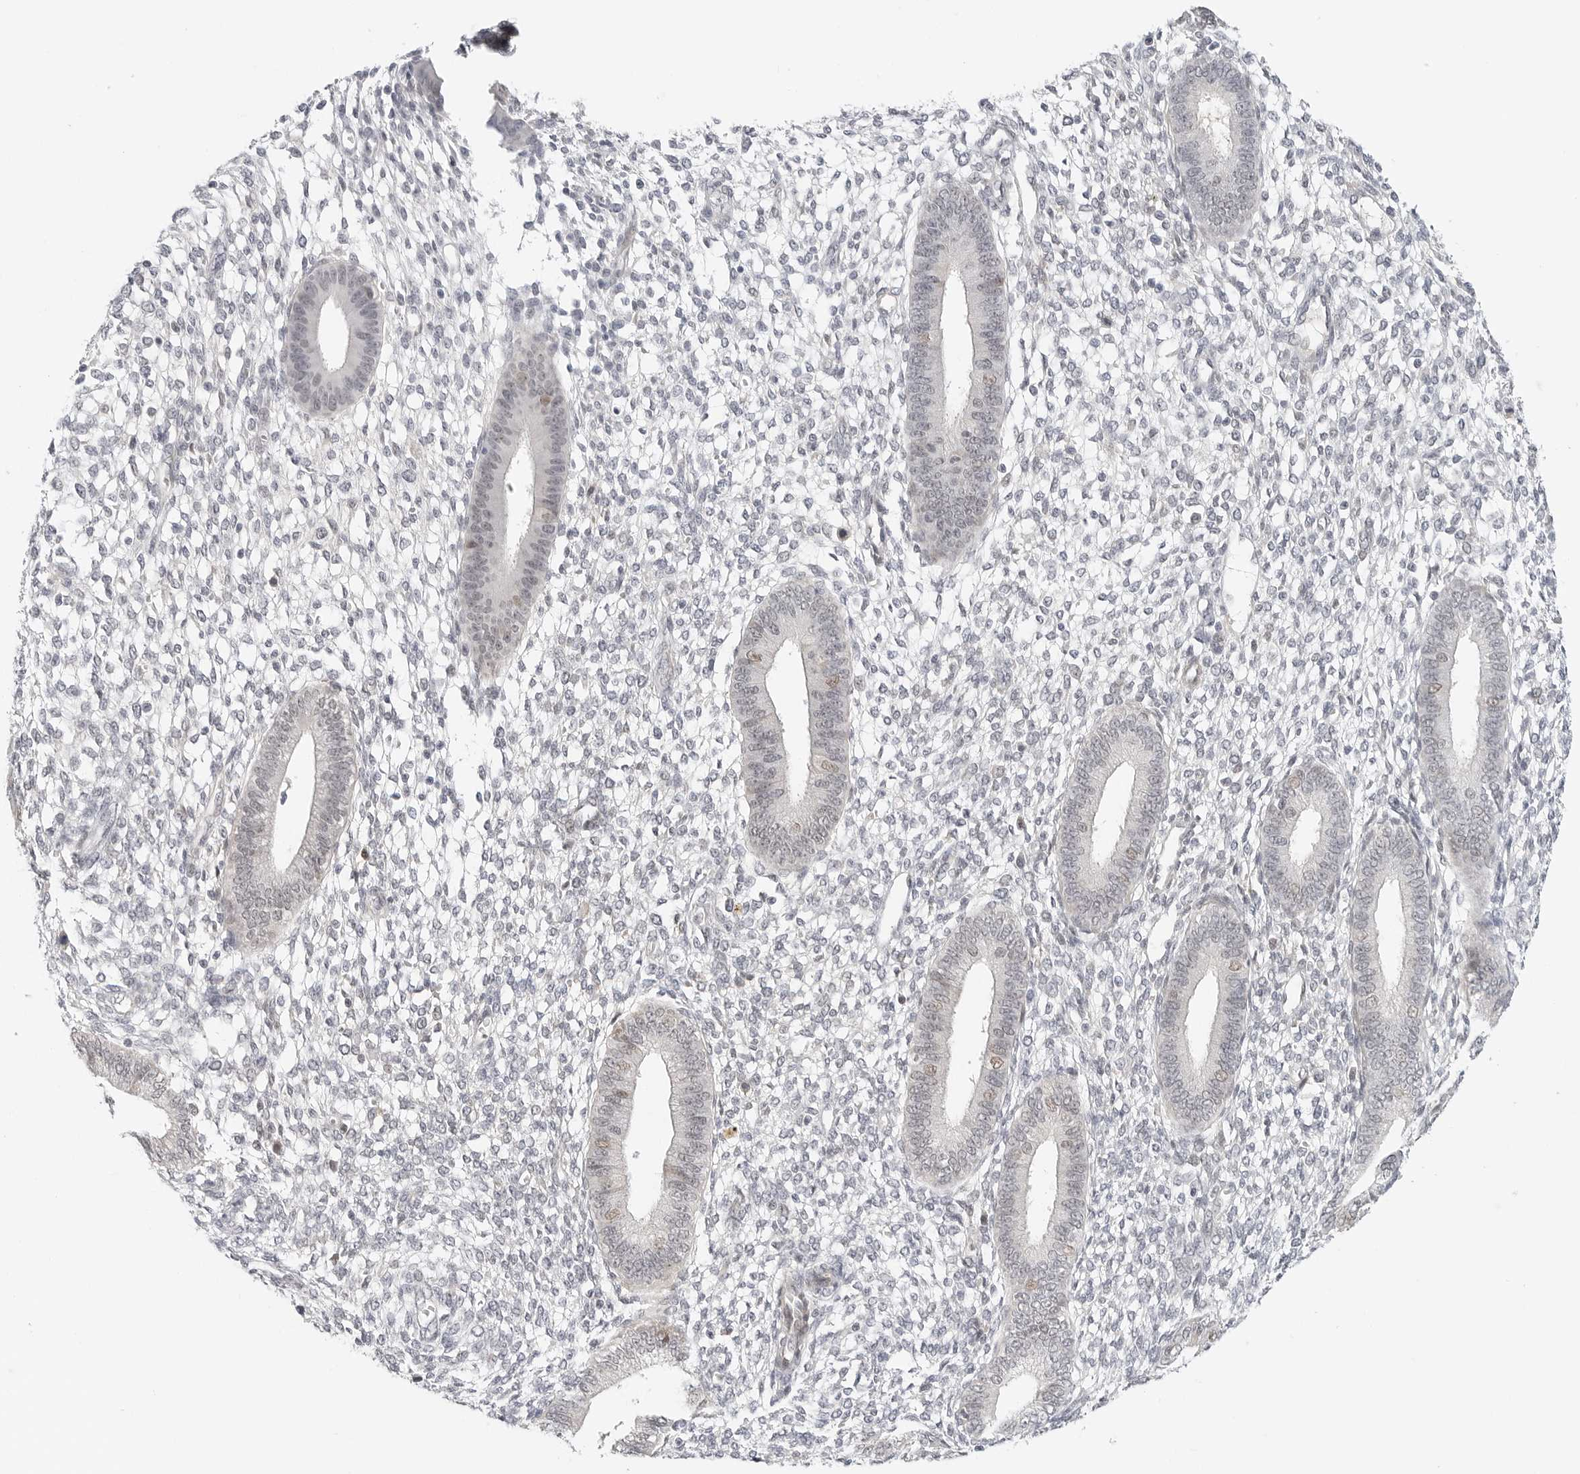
{"staining": {"intensity": "negative", "quantity": "none", "location": "none"}, "tissue": "endometrium", "cell_type": "Cells in endometrial stroma", "image_type": "normal", "snomed": [{"axis": "morphology", "description": "Normal tissue, NOS"}, {"axis": "topography", "description": "Endometrium"}], "caption": "Immunohistochemical staining of unremarkable endometrium reveals no significant staining in cells in endometrial stroma.", "gene": "TSEN2", "patient": {"sex": "female", "age": 46}}